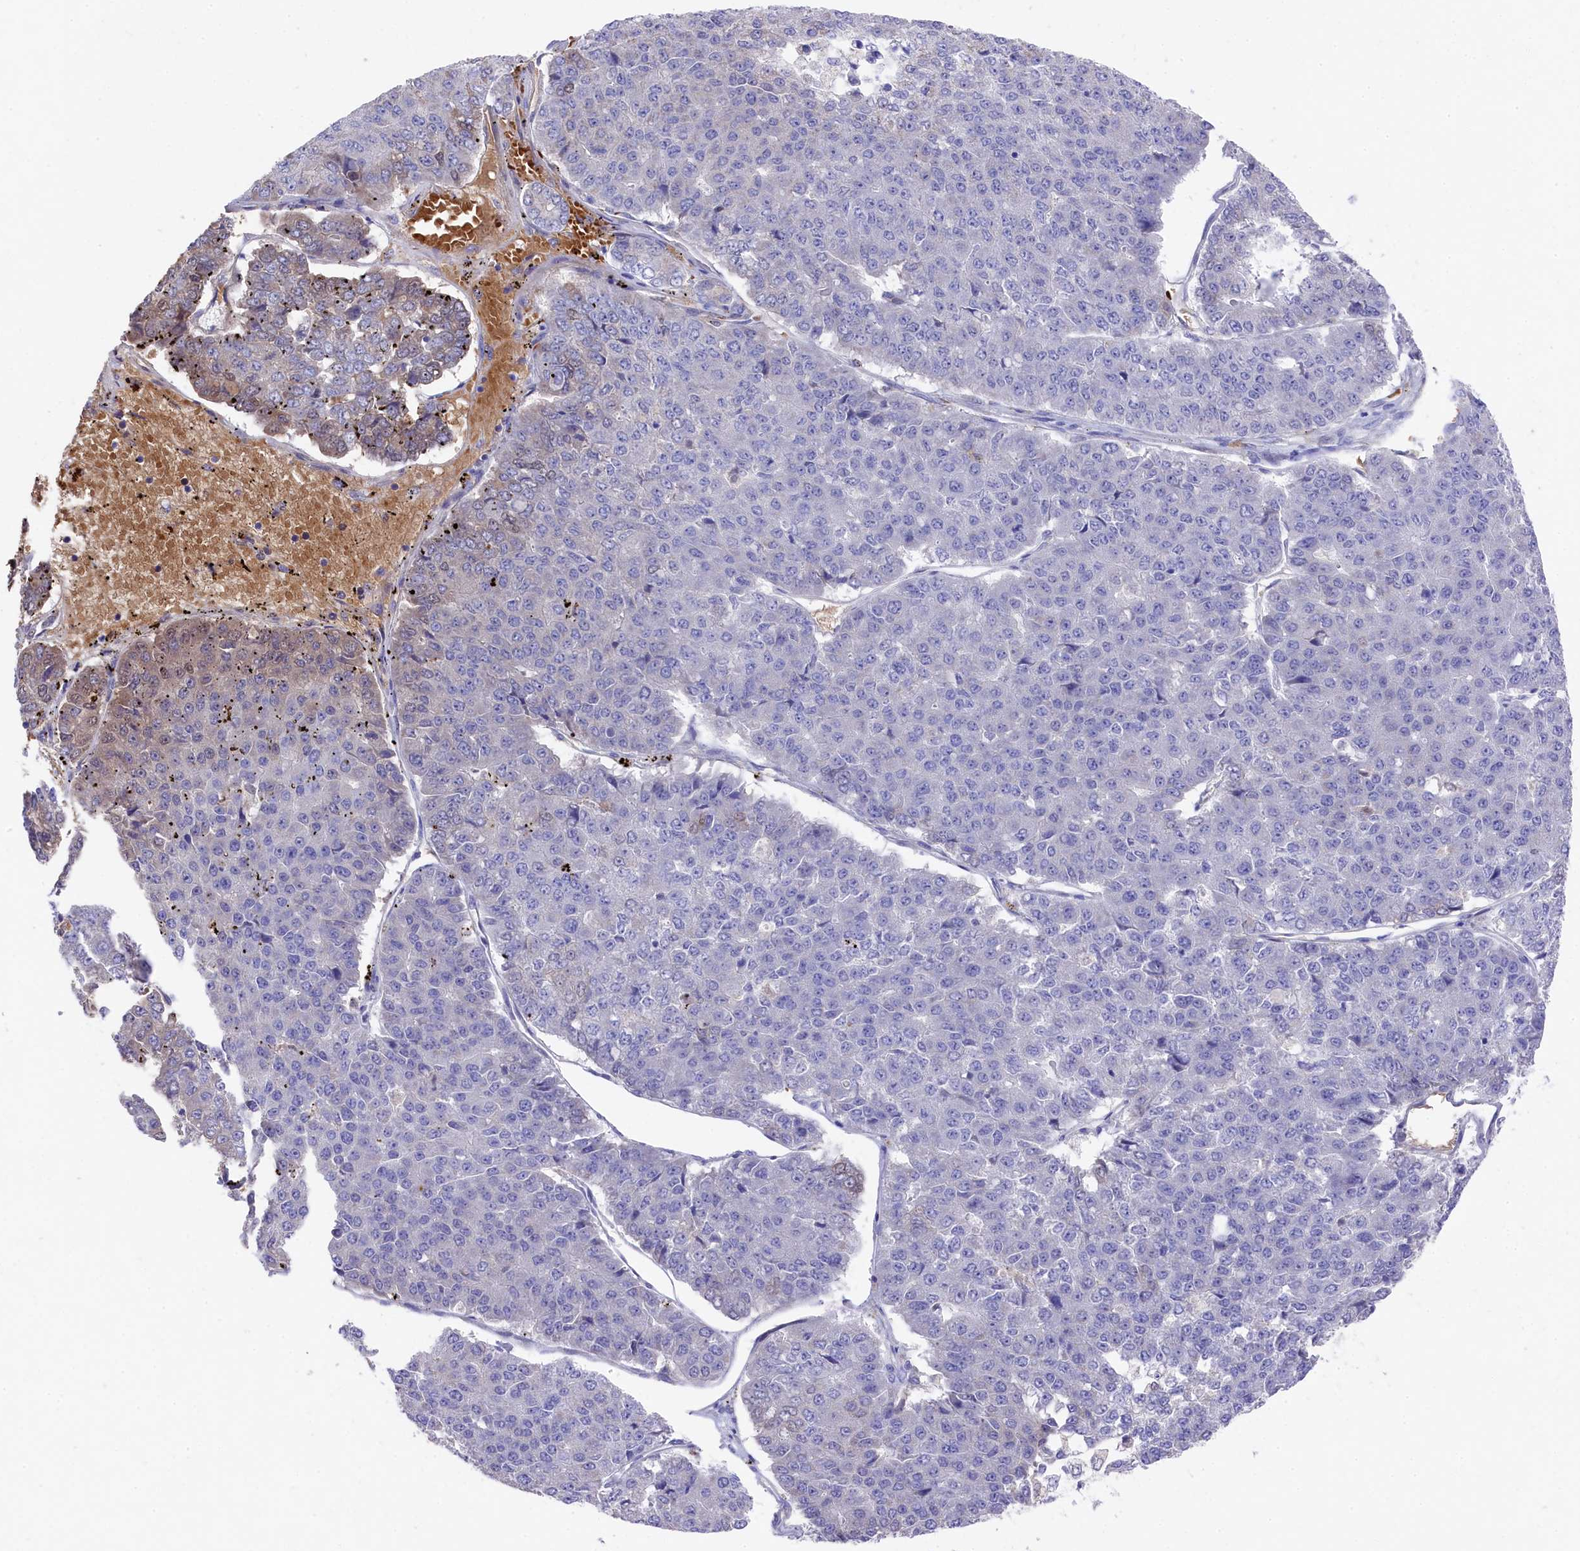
{"staining": {"intensity": "negative", "quantity": "none", "location": "none"}, "tissue": "pancreatic cancer", "cell_type": "Tumor cells", "image_type": "cancer", "snomed": [{"axis": "morphology", "description": "Adenocarcinoma, NOS"}, {"axis": "topography", "description": "Pancreas"}], "caption": "This is an immunohistochemistry image of human pancreatic adenocarcinoma. There is no expression in tumor cells.", "gene": "LHFPL4", "patient": {"sex": "male", "age": 50}}